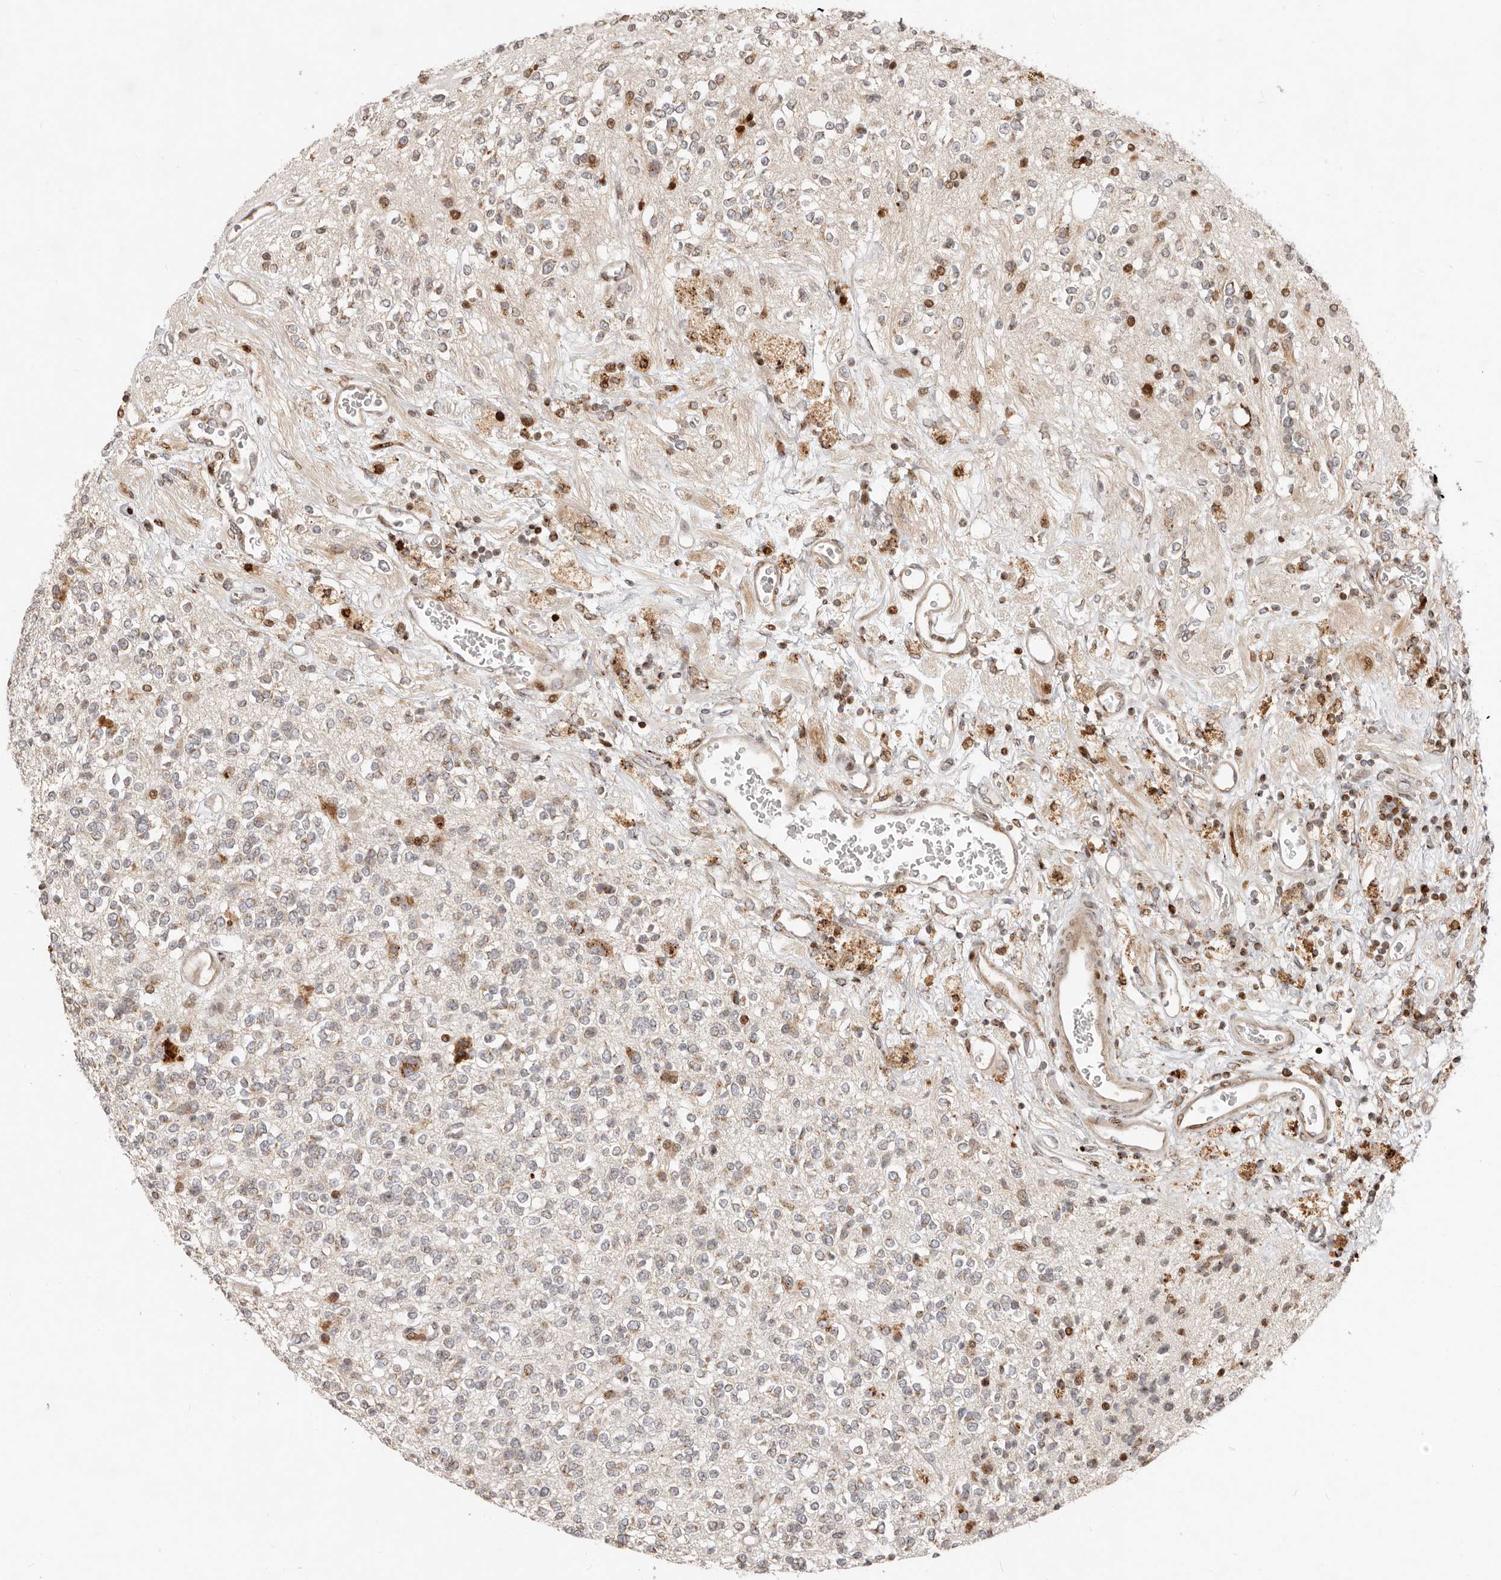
{"staining": {"intensity": "negative", "quantity": "none", "location": "none"}, "tissue": "glioma", "cell_type": "Tumor cells", "image_type": "cancer", "snomed": [{"axis": "morphology", "description": "Glioma, malignant, High grade"}, {"axis": "topography", "description": "Brain"}], "caption": "Histopathology image shows no significant protein positivity in tumor cells of glioma. Brightfield microscopy of immunohistochemistry (IHC) stained with DAB (3,3'-diaminobenzidine) (brown) and hematoxylin (blue), captured at high magnification.", "gene": "TRIM4", "patient": {"sex": "male", "age": 34}}